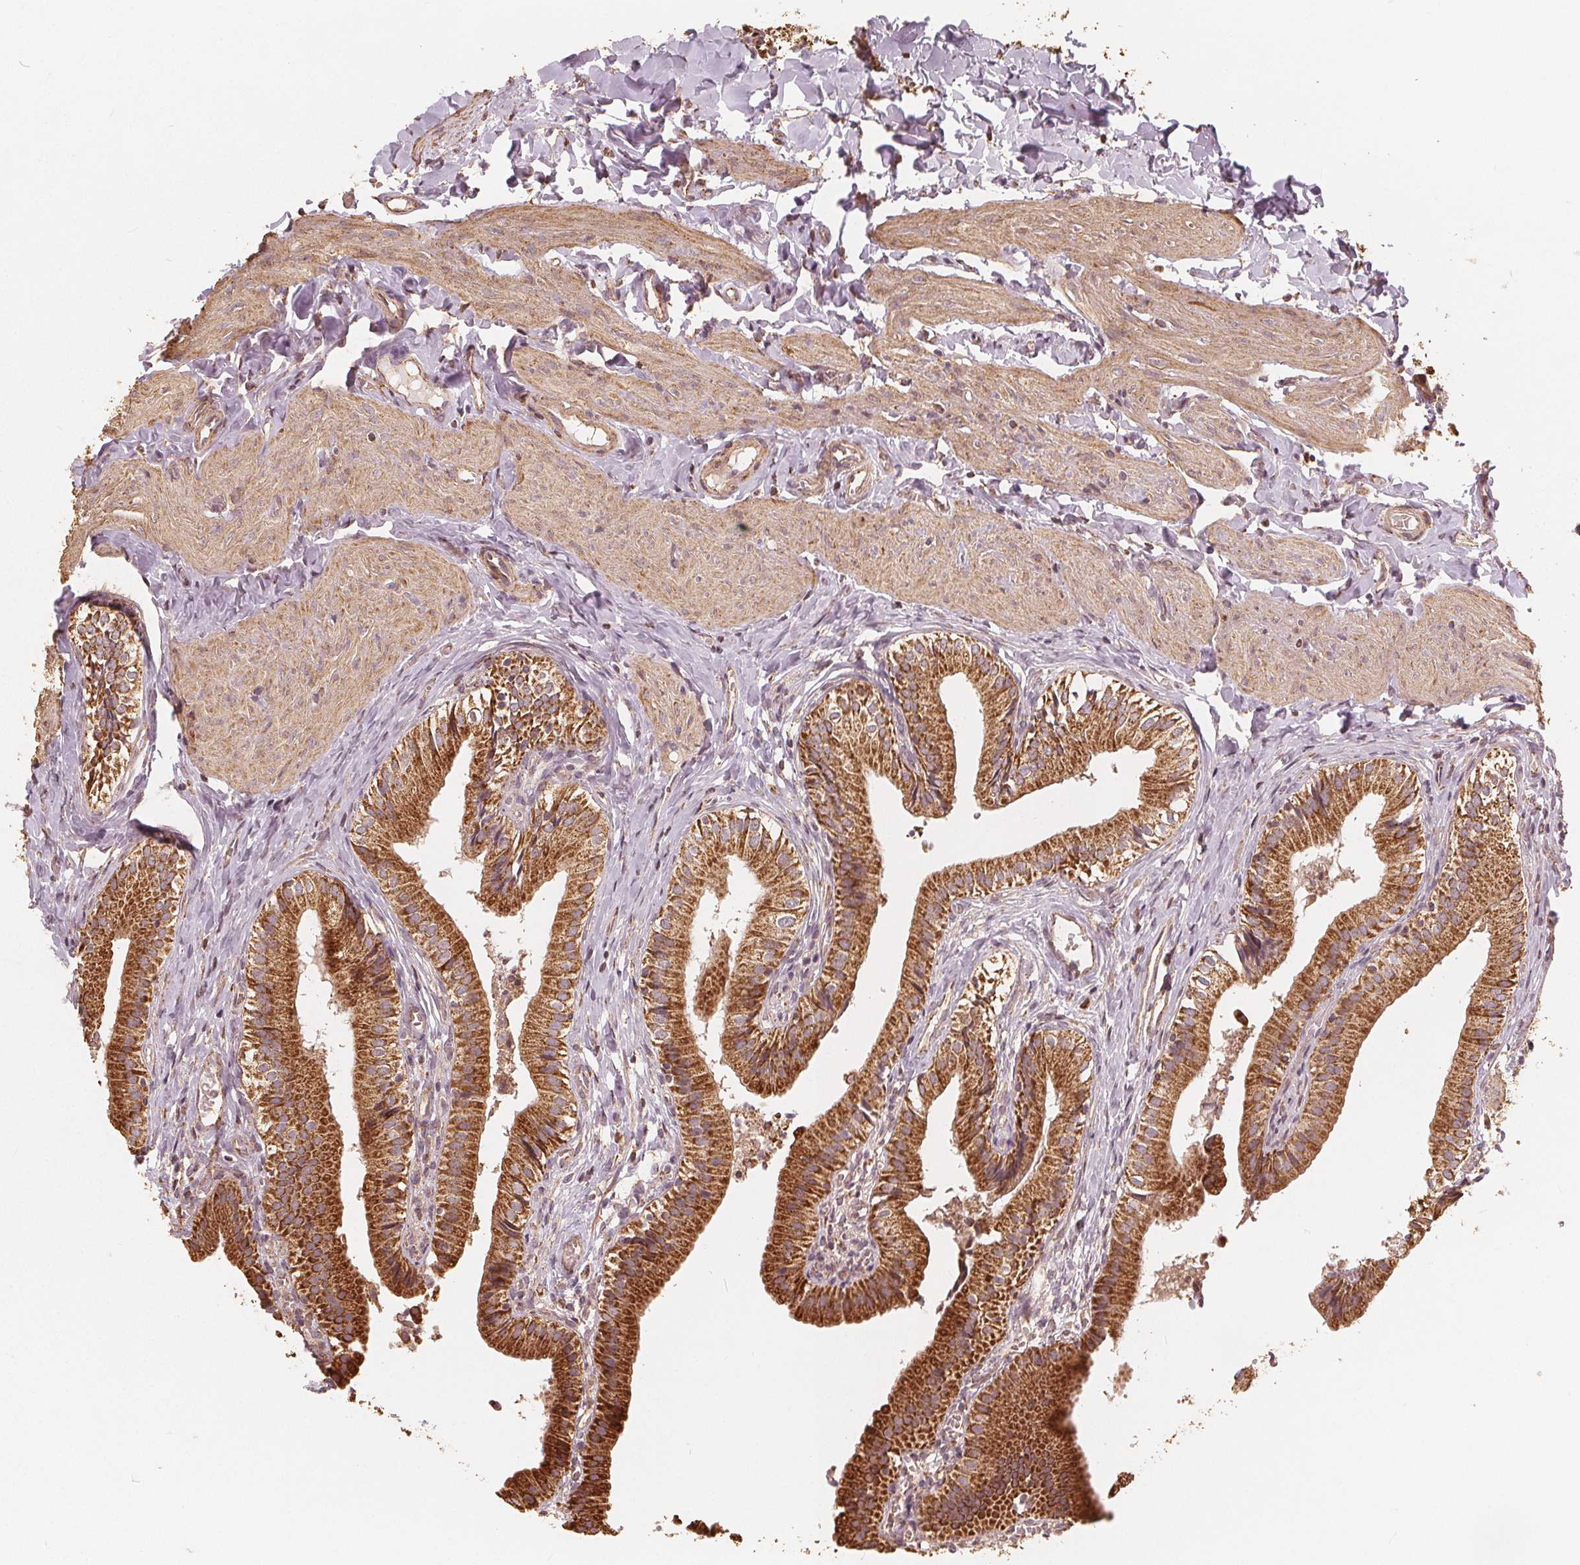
{"staining": {"intensity": "strong", "quantity": ">75%", "location": "cytoplasmic/membranous"}, "tissue": "gallbladder", "cell_type": "Glandular cells", "image_type": "normal", "snomed": [{"axis": "morphology", "description": "Normal tissue, NOS"}, {"axis": "topography", "description": "Gallbladder"}], "caption": "The image shows a brown stain indicating the presence of a protein in the cytoplasmic/membranous of glandular cells in gallbladder.", "gene": "PEX26", "patient": {"sex": "female", "age": 47}}